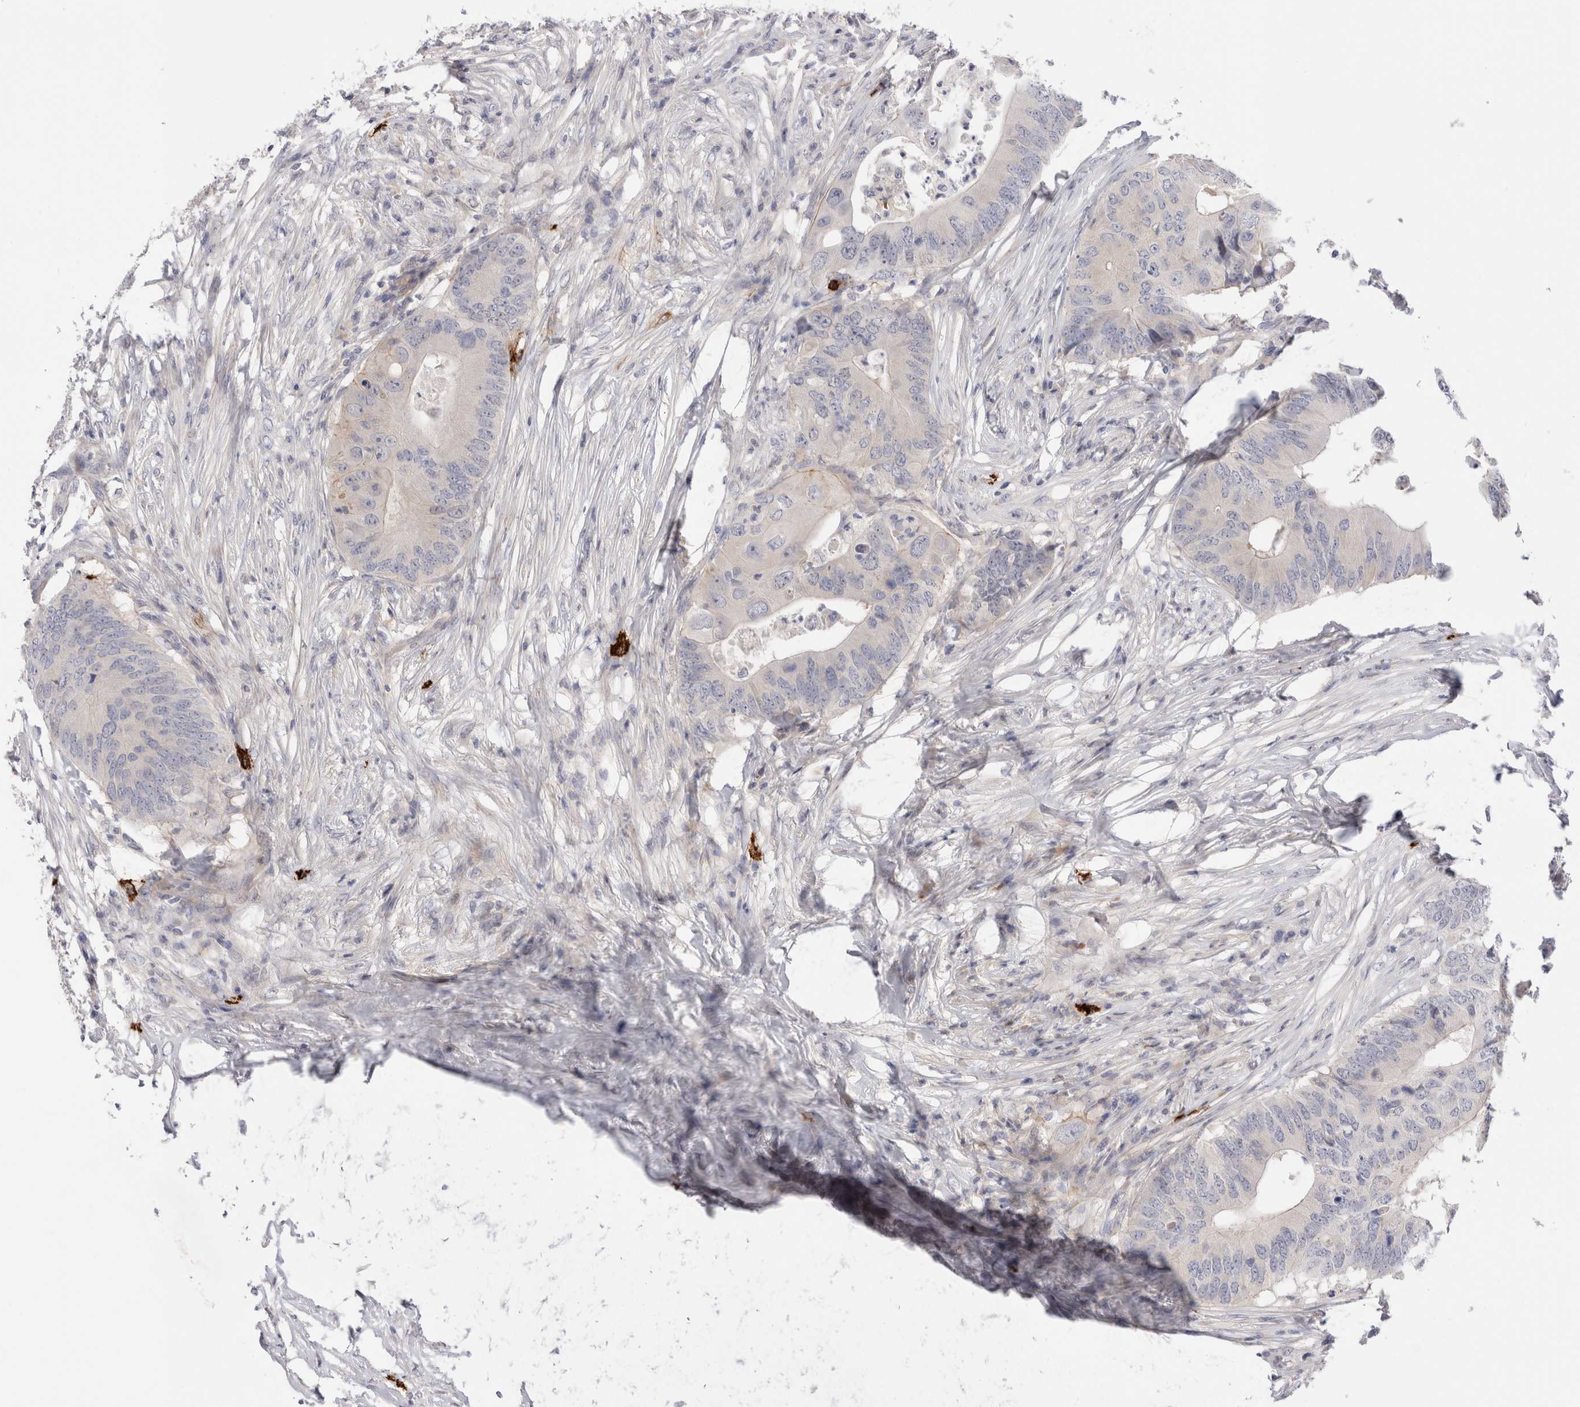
{"staining": {"intensity": "negative", "quantity": "none", "location": "none"}, "tissue": "colorectal cancer", "cell_type": "Tumor cells", "image_type": "cancer", "snomed": [{"axis": "morphology", "description": "Adenocarcinoma, NOS"}, {"axis": "topography", "description": "Colon"}], "caption": "The immunohistochemistry image has no significant staining in tumor cells of colorectal cancer tissue. The staining was performed using DAB (3,3'-diaminobenzidine) to visualize the protein expression in brown, while the nuclei were stained in blue with hematoxylin (Magnification: 20x).", "gene": "SPINK2", "patient": {"sex": "male", "age": 71}}